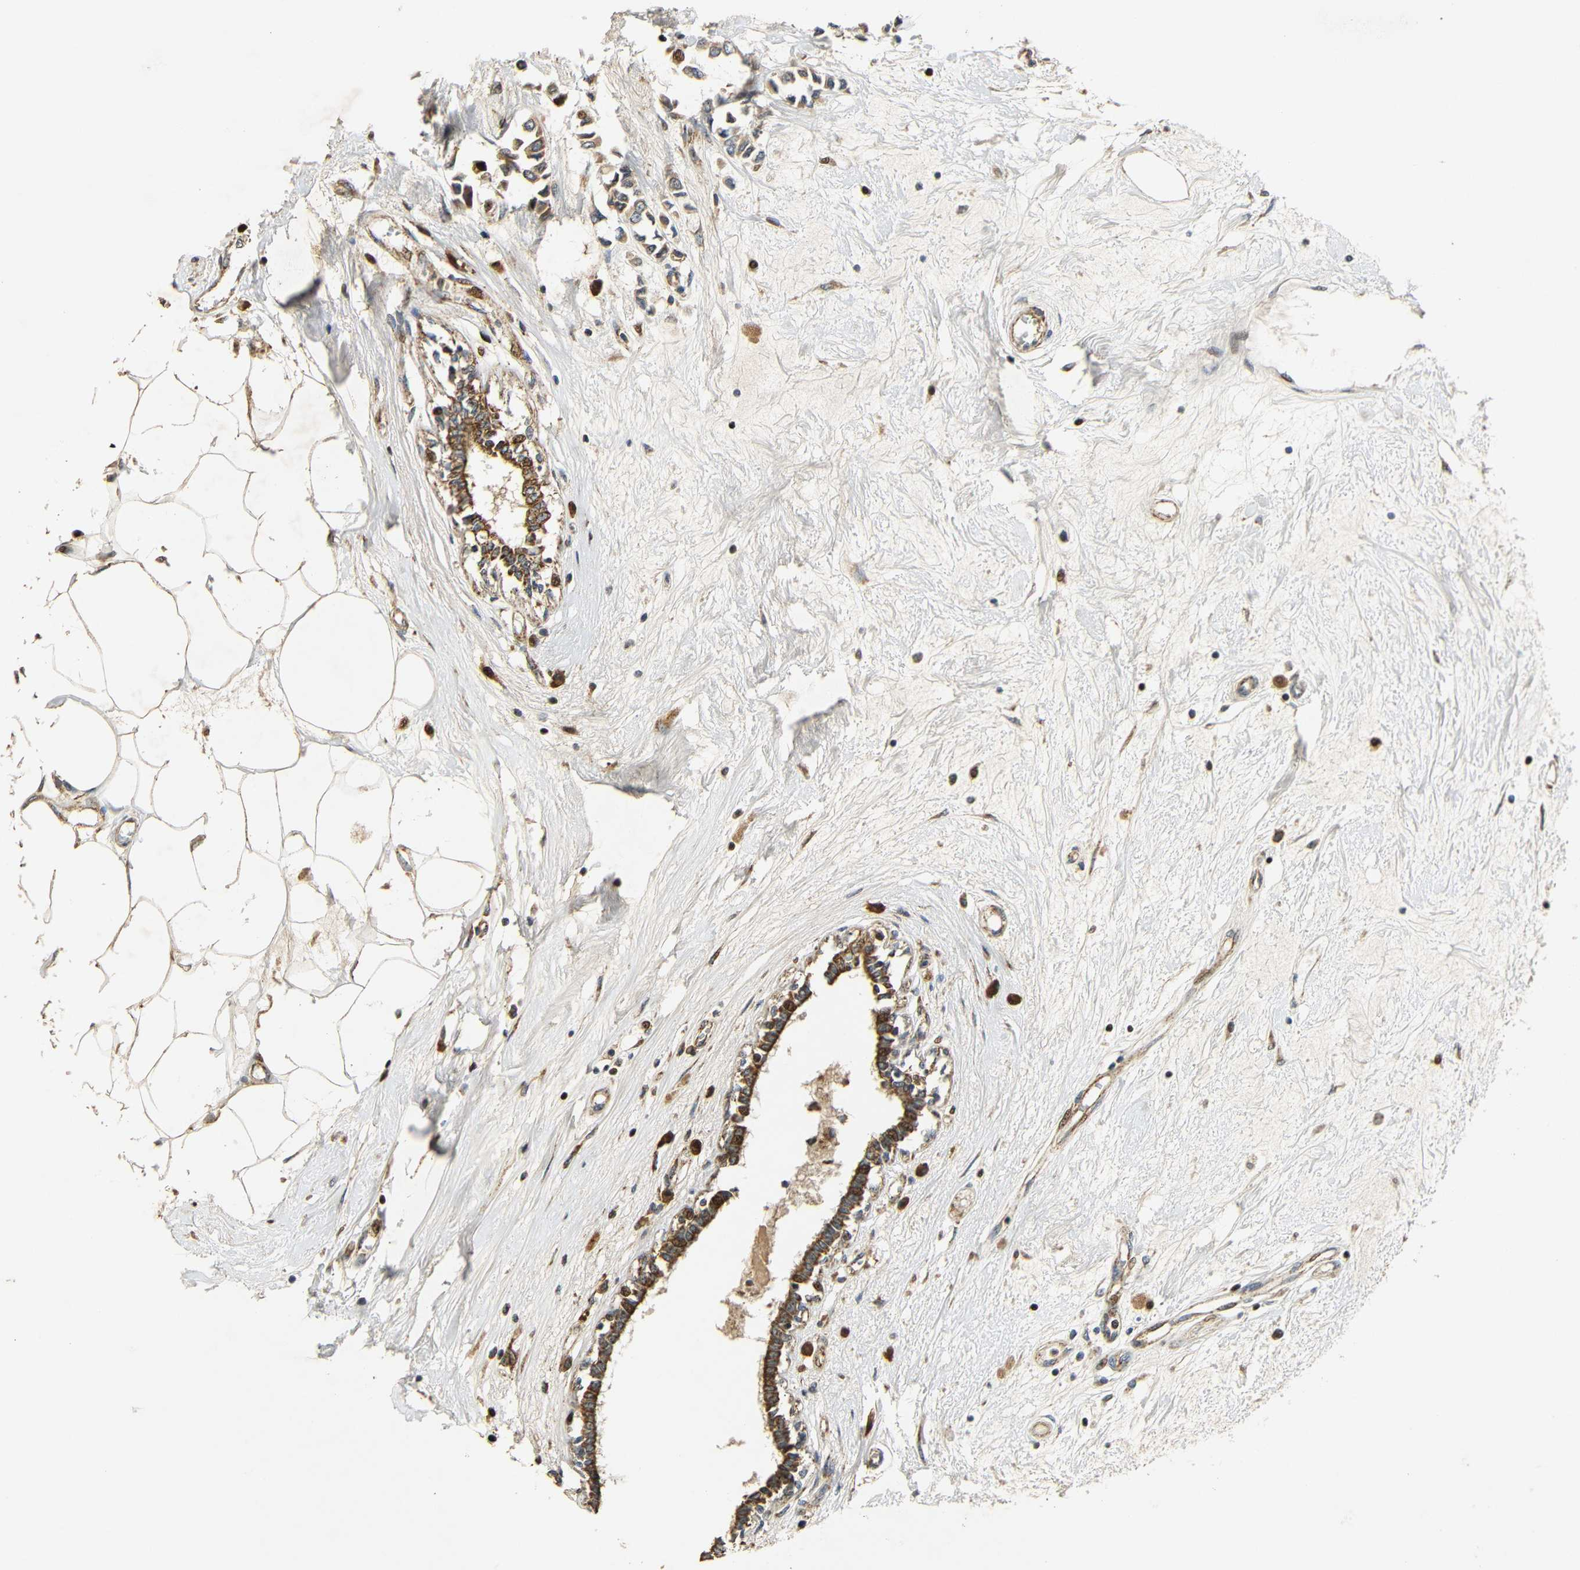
{"staining": {"intensity": "strong", "quantity": "25%-75%", "location": "cytoplasmic/membranous"}, "tissue": "breast cancer", "cell_type": "Tumor cells", "image_type": "cancer", "snomed": [{"axis": "morphology", "description": "Lobular carcinoma"}, {"axis": "topography", "description": "Breast"}], "caption": "This image reveals IHC staining of human lobular carcinoma (breast), with high strong cytoplasmic/membranous positivity in about 25%-75% of tumor cells.", "gene": "KAZALD1", "patient": {"sex": "female", "age": 51}}